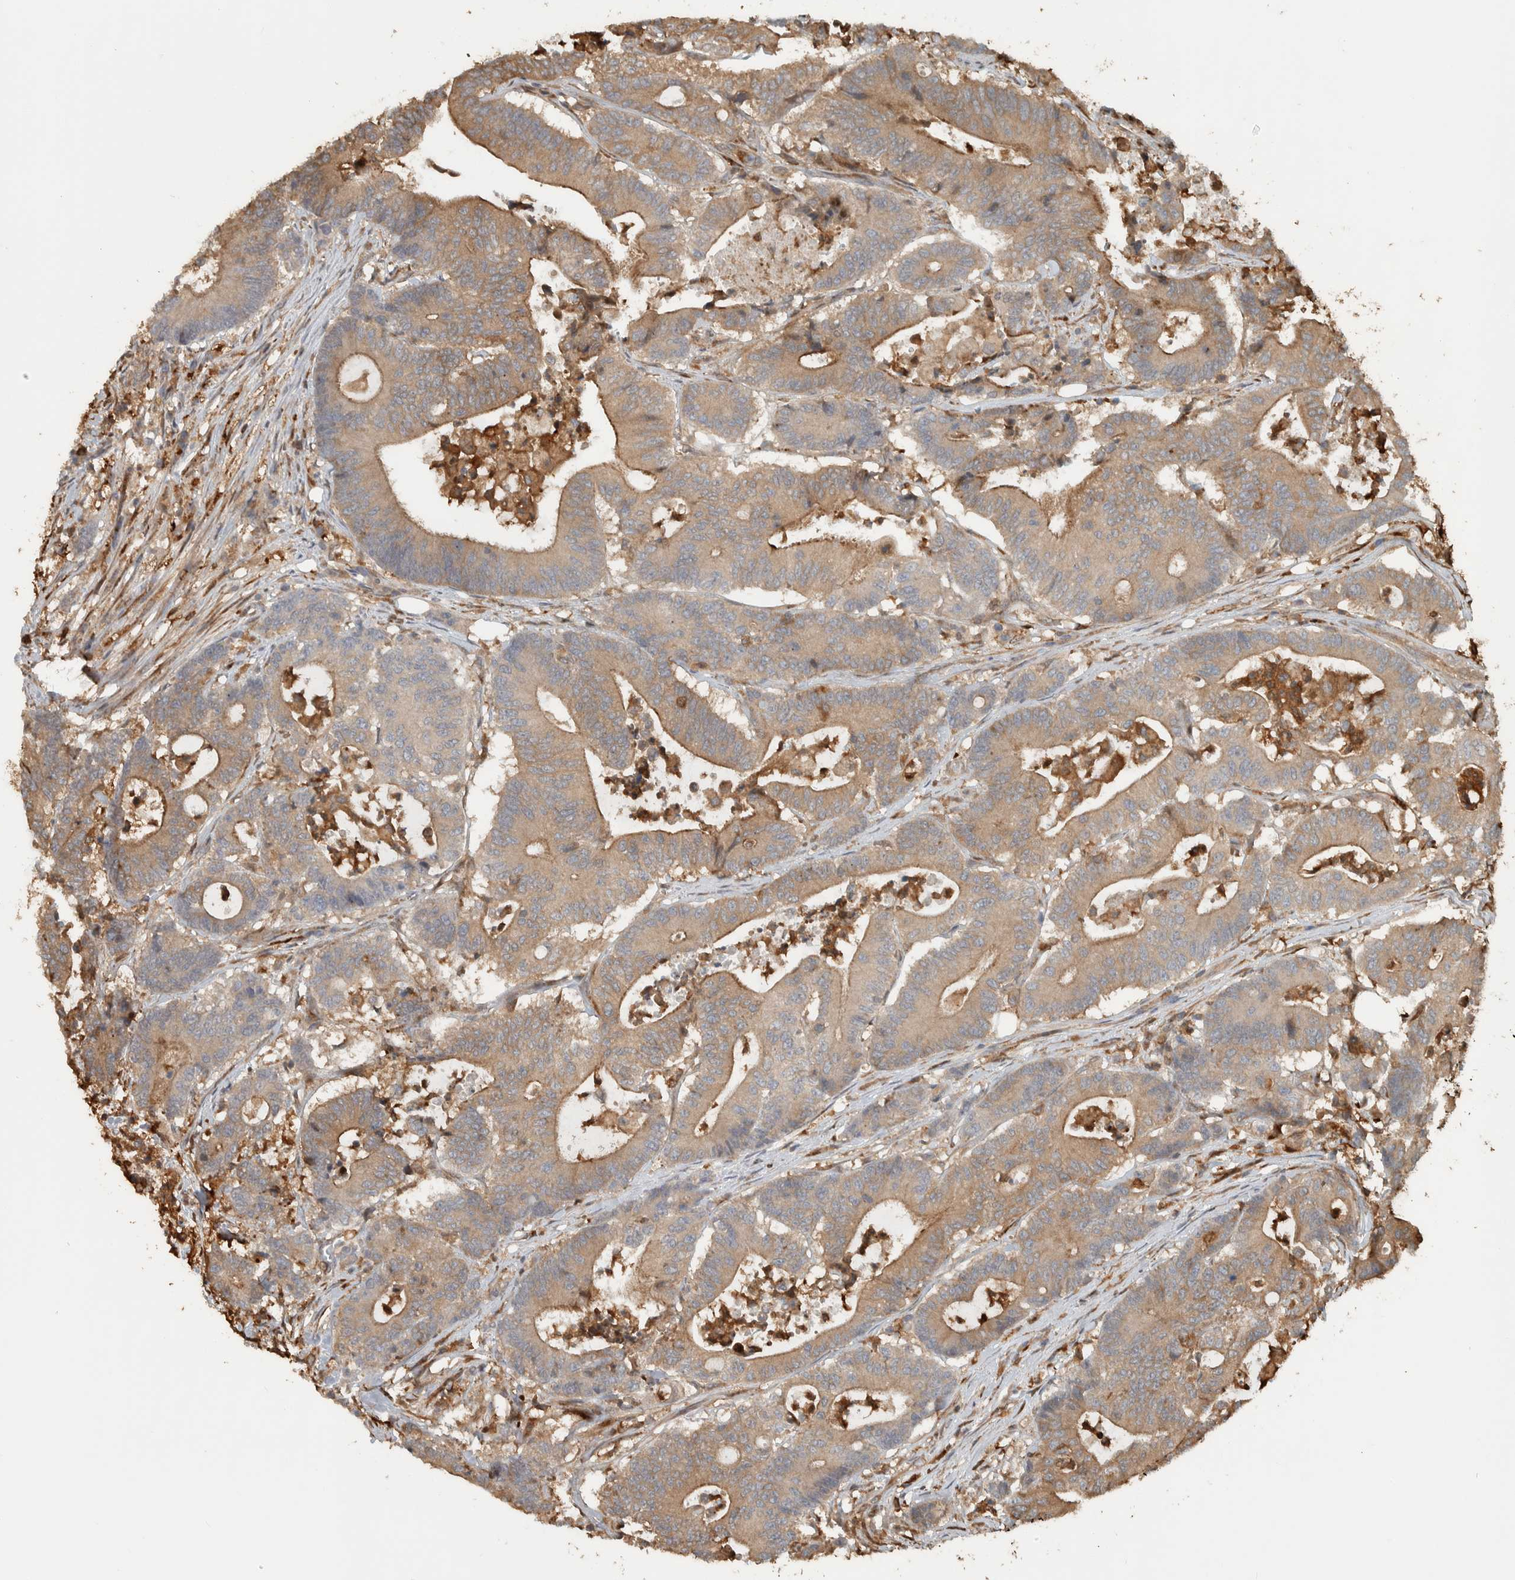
{"staining": {"intensity": "moderate", "quantity": ">75%", "location": "cytoplasmic/membranous"}, "tissue": "colorectal cancer", "cell_type": "Tumor cells", "image_type": "cancer", "snomed": [{"axis": "morphology", "description": "Adenocarcinoma, NOS"}, {"axis": "topography", "description": "Colon"}], "caption": "A medium amount of moderate cytoplasmic/membranous expression is seen in approximately >75% of tumor cells in colorectal adenocarcinoma tissue. (Brightfield microscopy of DAB IHC at high magnification).", "gene": "CNTROB", "patient": {"sex": "female", "age": 84}}